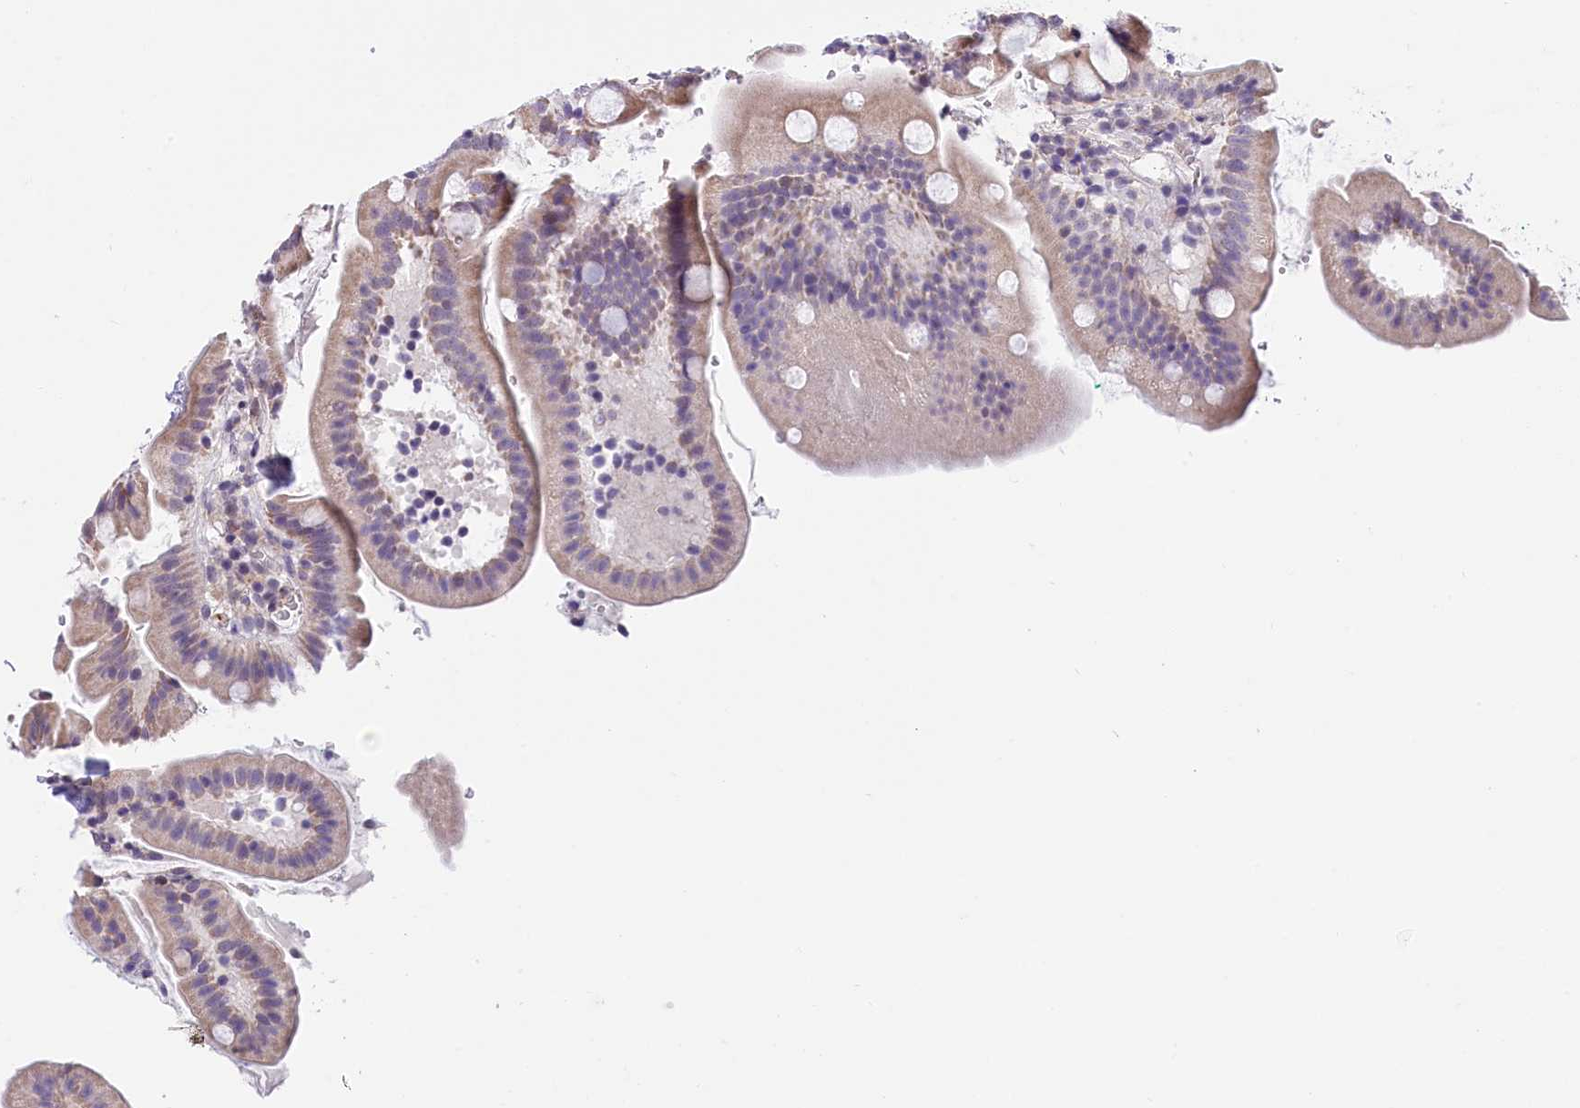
{"staining": {"intensity": "negative", "quantity": "none", "location": "none"}, "tissue": "duodenum", "cell_type": "Glandular cells", "image_type": "normal", "snomed": [{"axis": "morphology", "description": "Normal tissue, NOS"}, {"axis": "topography", "description": "Duodenum"}], "caption": "High magnification brightfield microscopy of normal duodenum stained with DAB (brown) and counterstained with hematoxylin (blue): glandular cells show no significant staining. (Stains: DAB immunohistochemistry with hematoxylin counter stain, Microscopy: brightfield microscopy at high magnification).", "gene": "MRPL54", "patient": {"sex": "female", "age": 67}}